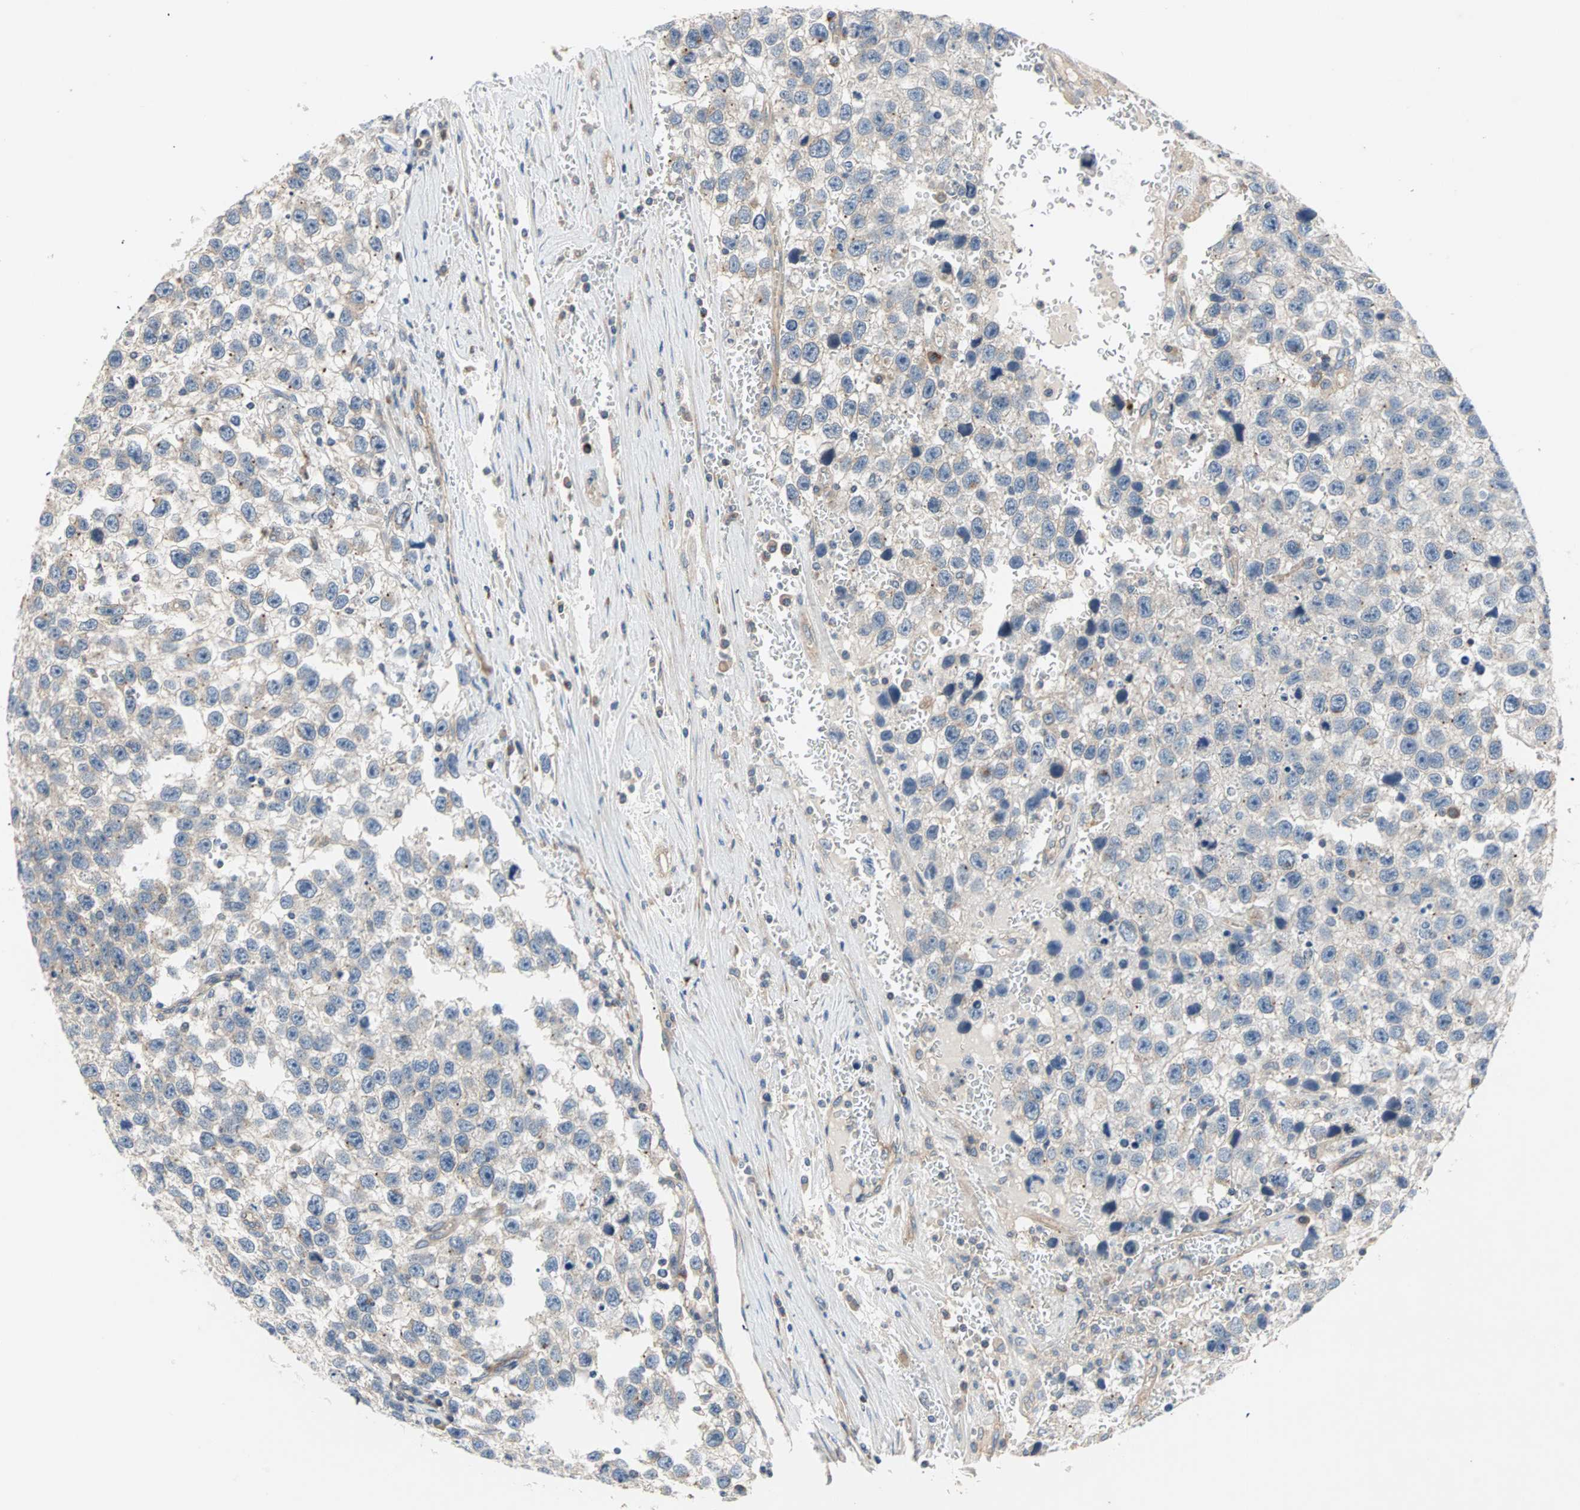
{"staining": {"intensity": "weak", "quantity": "<25%", "location": "cytoplasmic/membranous"}, "tissue": "testis cancer", "cell_type": "Tumor cells", "image_type": "cancer", "snomed": [{"axis": "morphology", "description": "Seminoma, NOS"}, {"axis": "topography", "description": "Testis"}], "caption": "IHC micrograph of human testis cancer (seminoma) stained for a protein (brown), which displays no expression in tumor cells.", "gene": "PDE8A", "patient": {"sex": "male", "age": 33}}